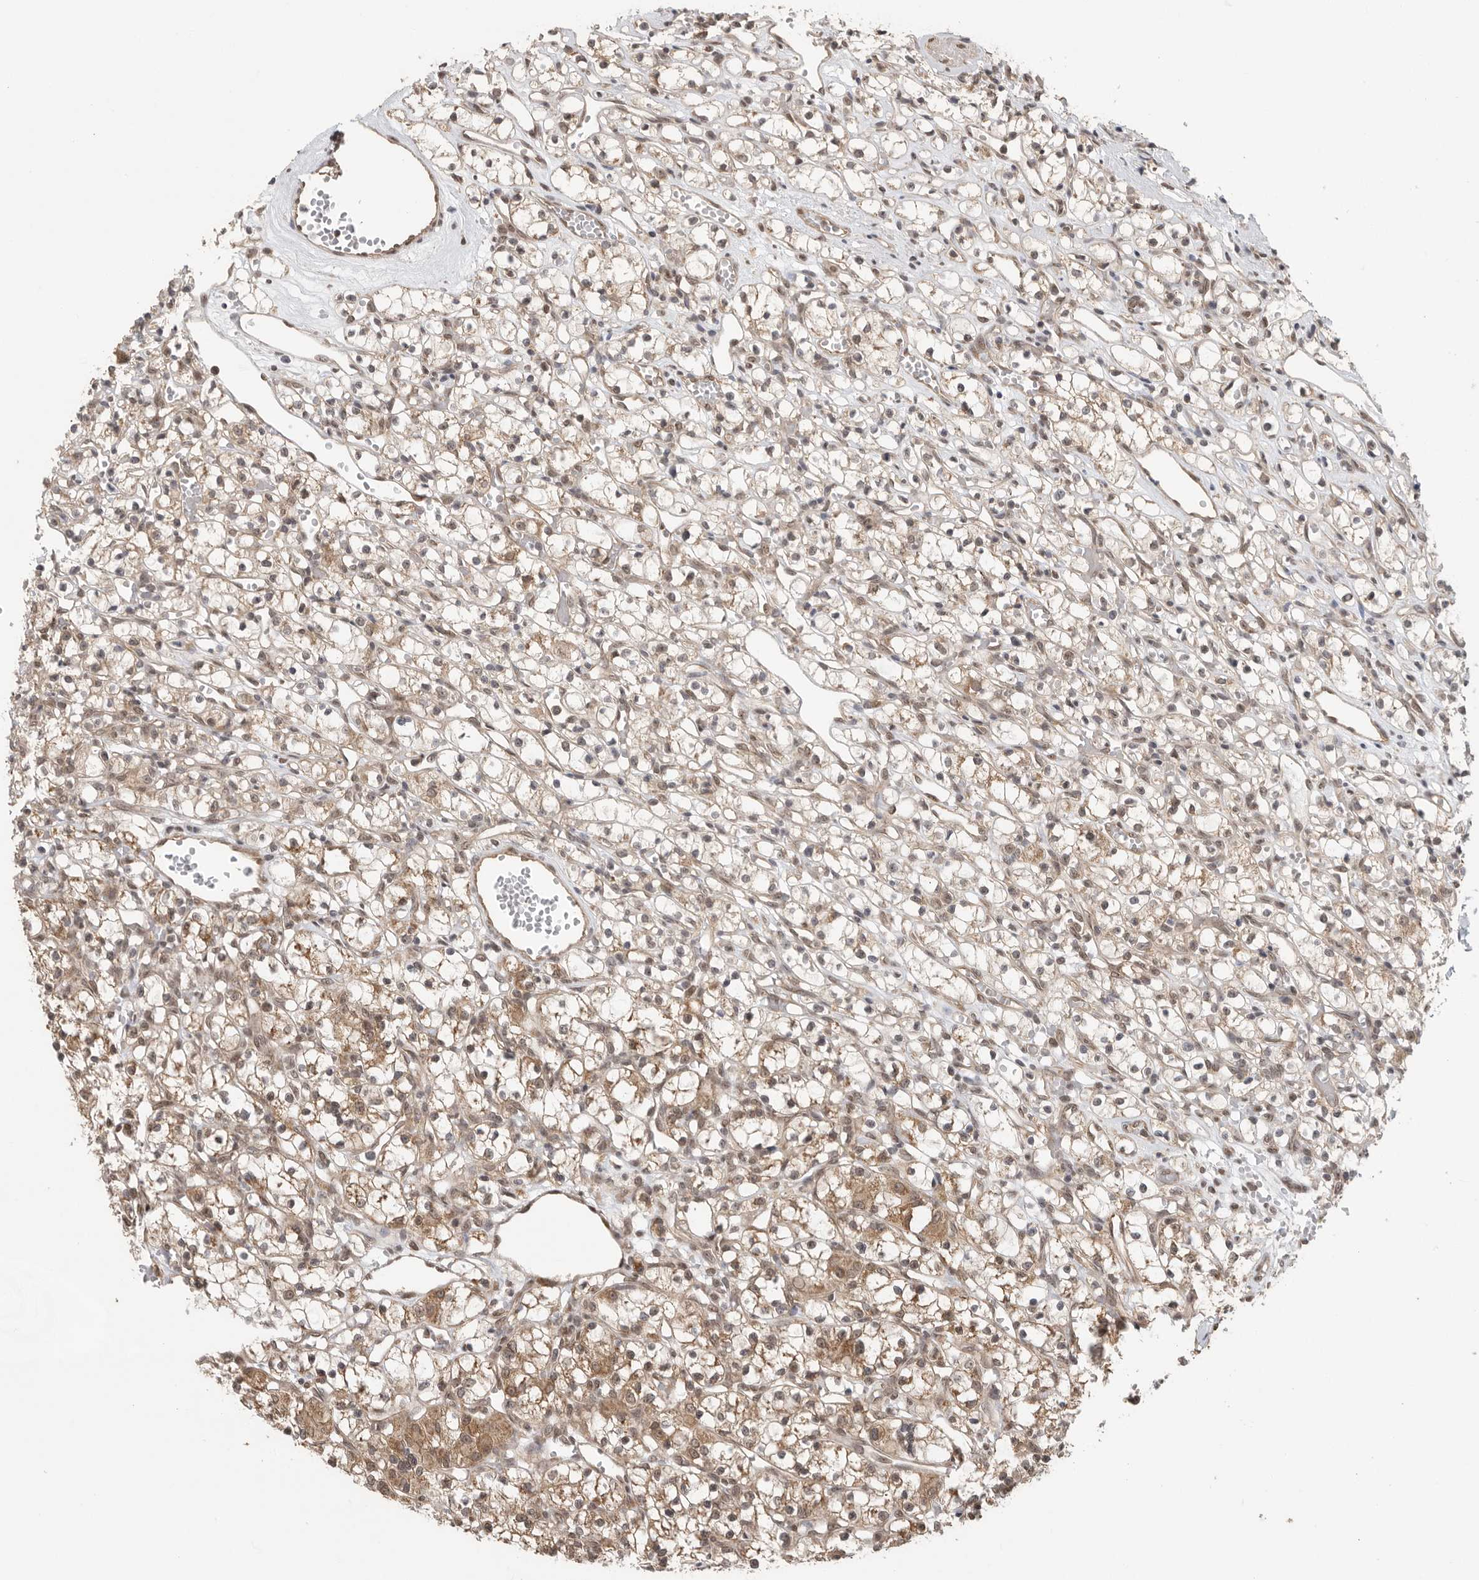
{"staining": {"intensity": "weak", "quantity": "25%-75%", "location": "cytoplasmic/membranous"}, "tissue": "renal cancer", "cell_type": "Tumor cells", "image_type": "cancer", "snomed": [{"axis": "morphology", "description": "Adenocarcinoma, NOS"}, {"axis": "topography", "description": "Kidney"}], "caption": "Human adenocarcinoma (renal) stained with a brown dye demonstrates weak cytoplasmic/membranous positive staining in approximately 25%-75% of tumor cells.", "gene": "VPS50", "patient": {"sex": "female", "age": 59}}